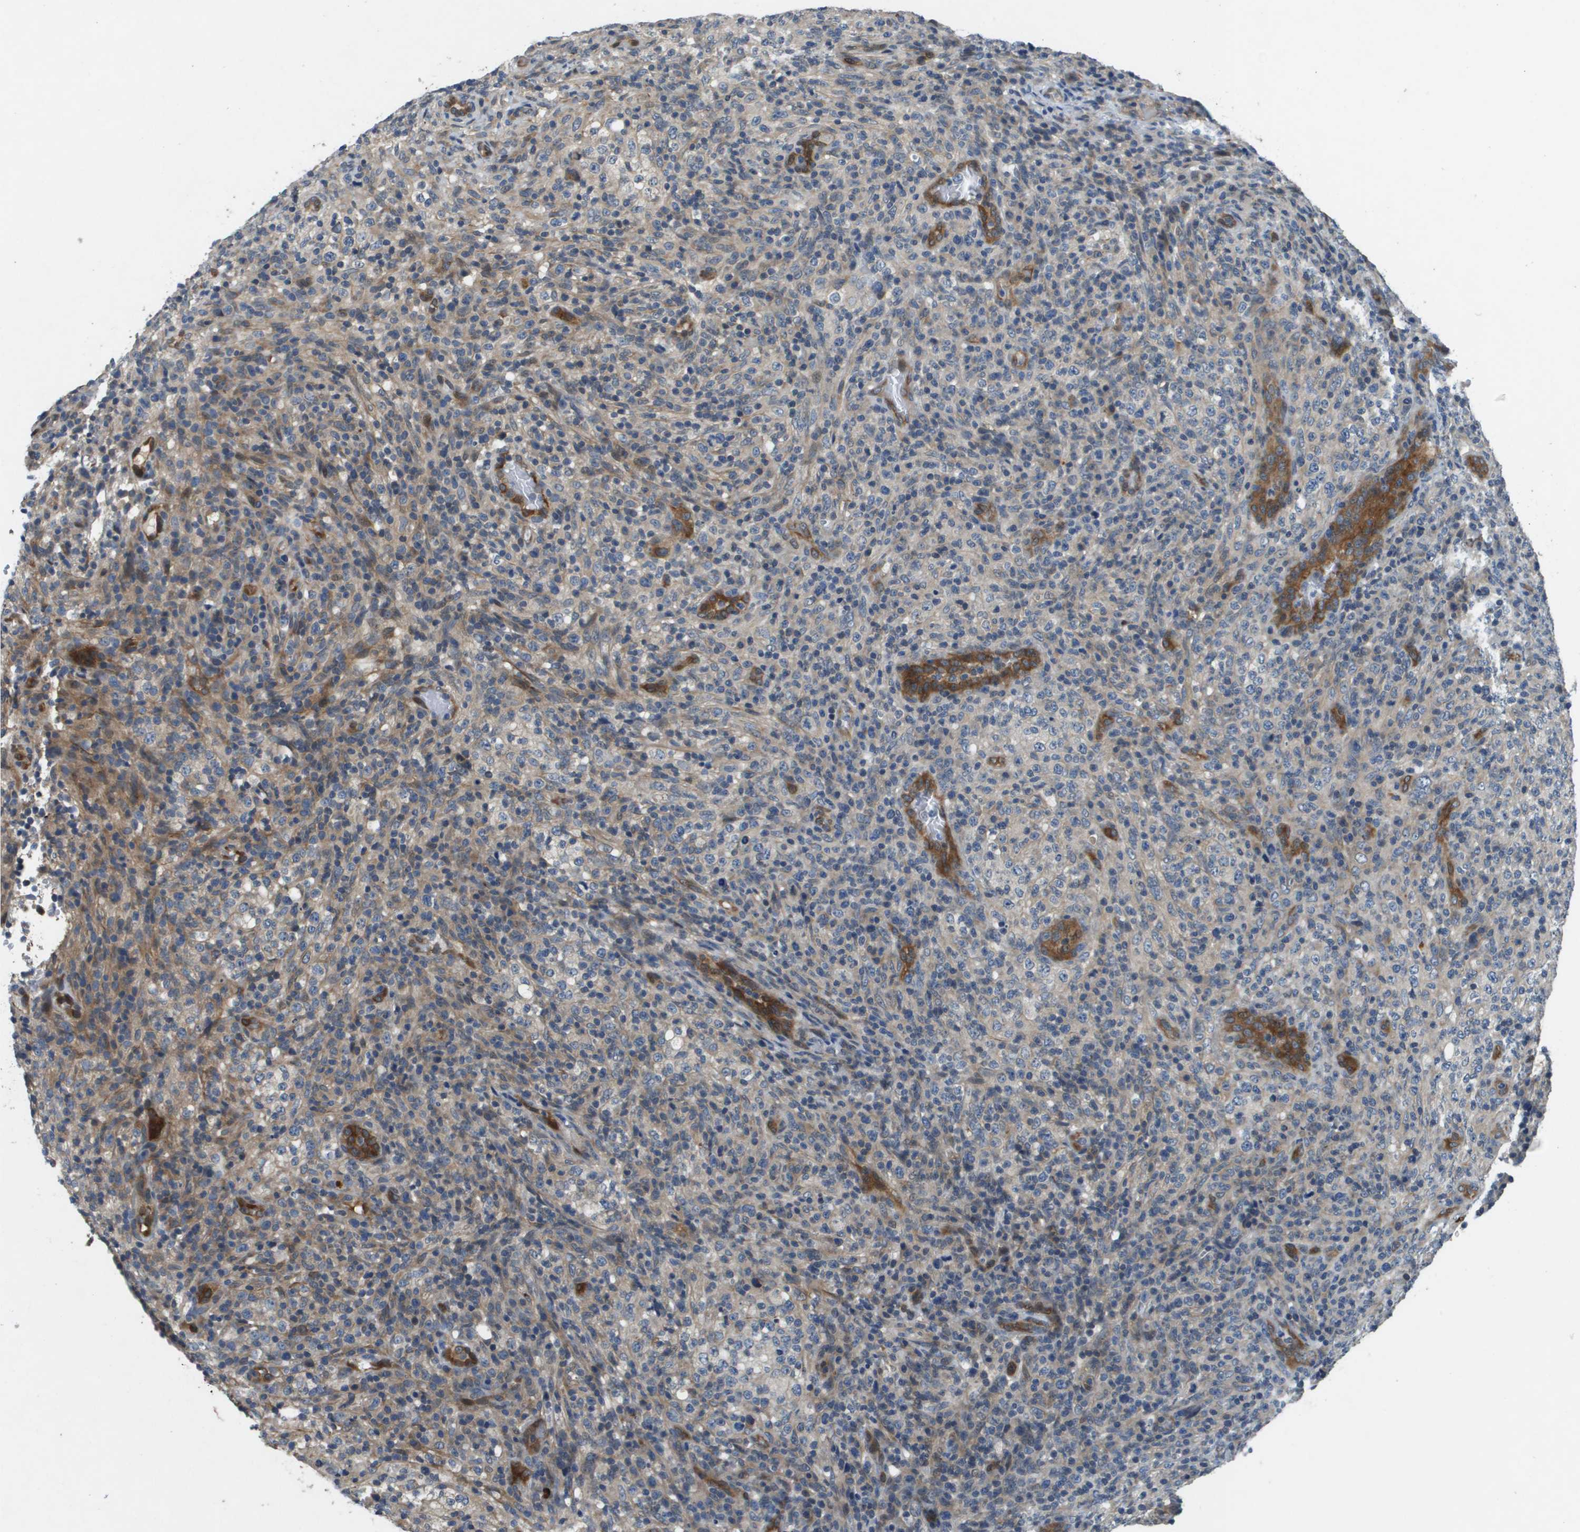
{"staining": {"intensity": "moderate", "quantity": "<25%", "location": "cytoplasmic/membranous"}, "tissue": "lymphoma", "cell_type": "Tumor cells", "image_type": "cancer", "snomed": [{"axis": "morphology", "description": "Malignant lymphoma, non-Hodgkin's type, High grade"}, {"axis": "topography", "description": "Lymph node"}], "caption": "Human high-grade malignant lymphoma, non-Hodgkin's type stained with a protein marker reveals moderate staining in tumor cells.", "gene": "PGAP3", "patient": {"sex": "female", "age": 76}}